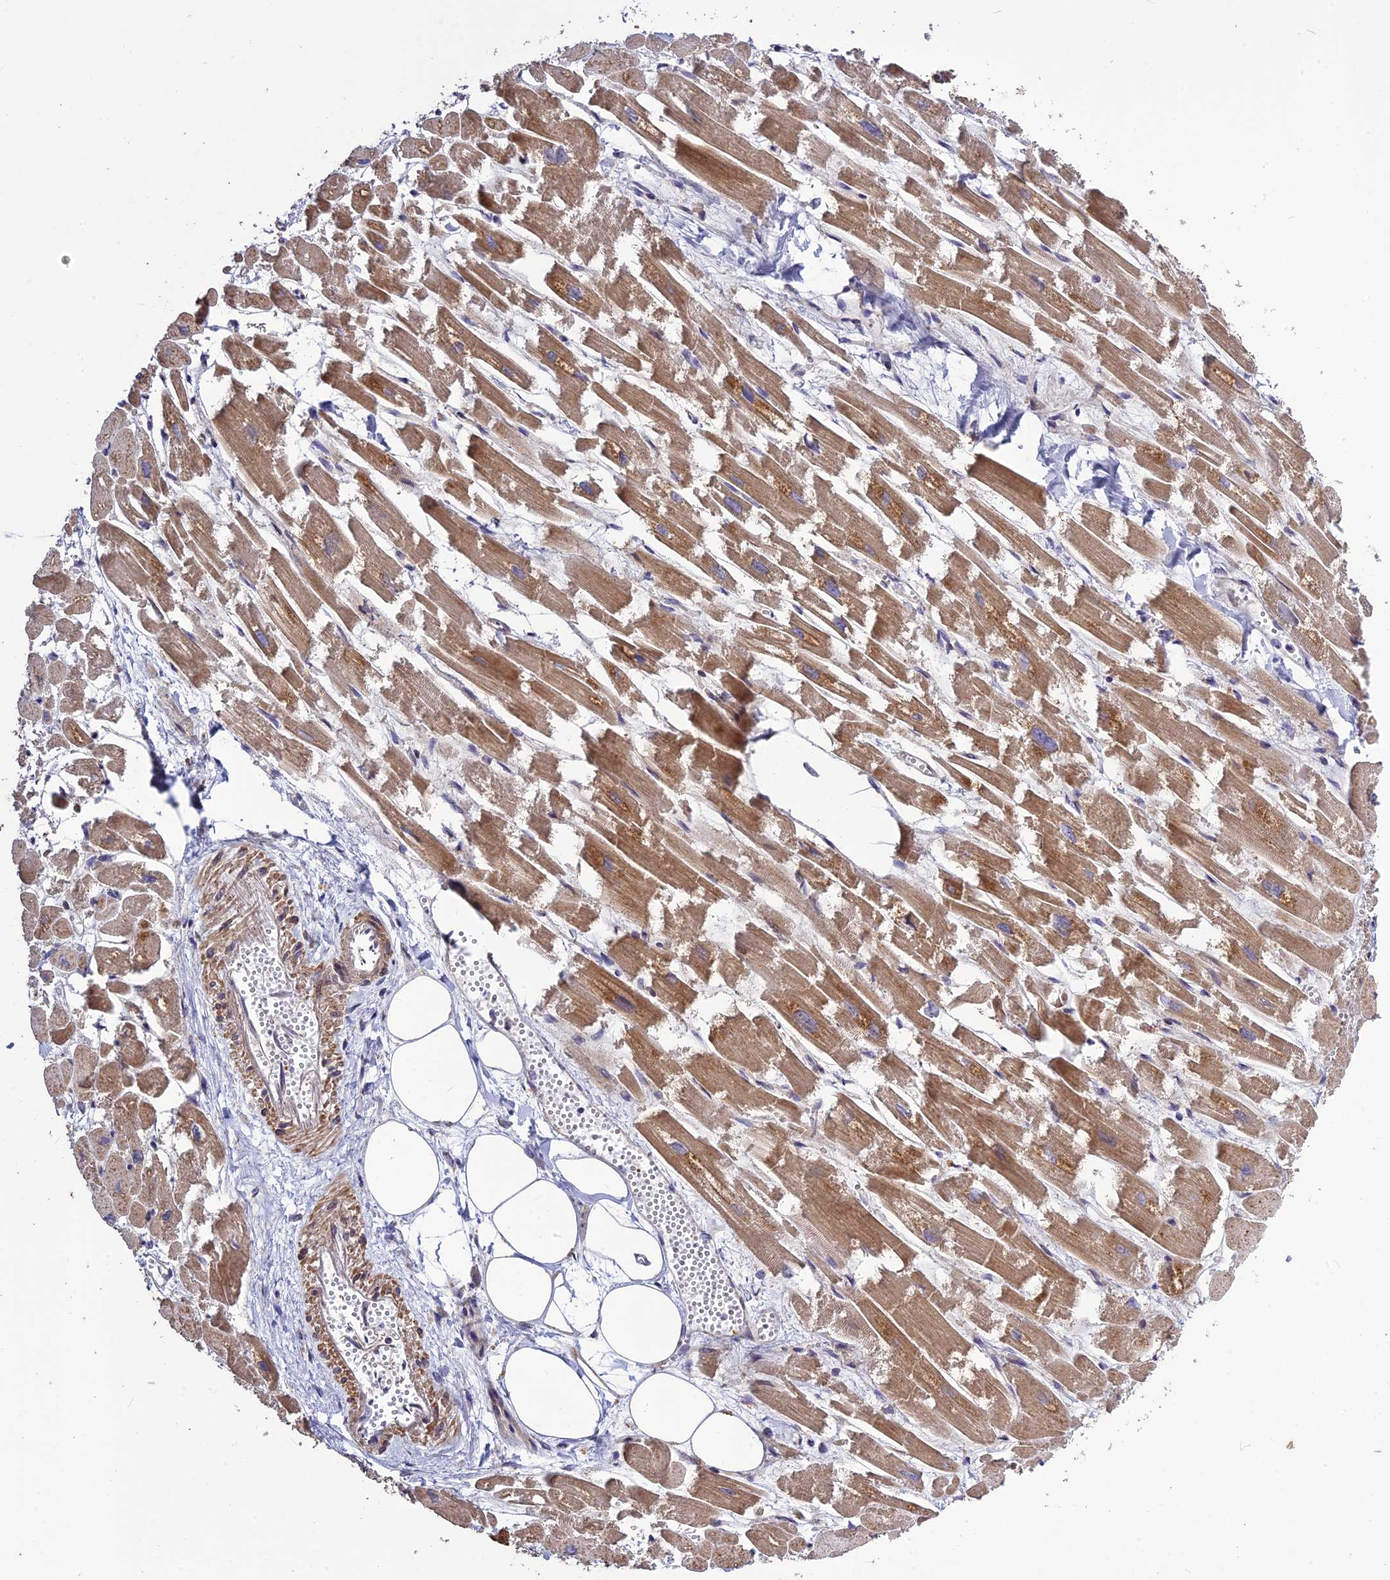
{"staining": {"intensity": "moderate", "quantity": "25%-75%", "location": "cytoplasmic/membranous"}, "tissue": "heart muscle", "cell_type": "Cardiomyocytes", "image_type": "normal", "snomed": [{"axis": "morphology", "description": "Normal tissue, NOS"}, {"axis": "topography", "description": "Heart"}], "caption": "This photomicrograph reveals benign heart muscle stained with IHC to label a protein in brown. The cytoplasmic/membranous of cardiomyocytes show moderate positivity for the protein. Nuclei are counter-stained blue.", "gene": "SPG21", "patient": {"sex": "male", "age": 54}}